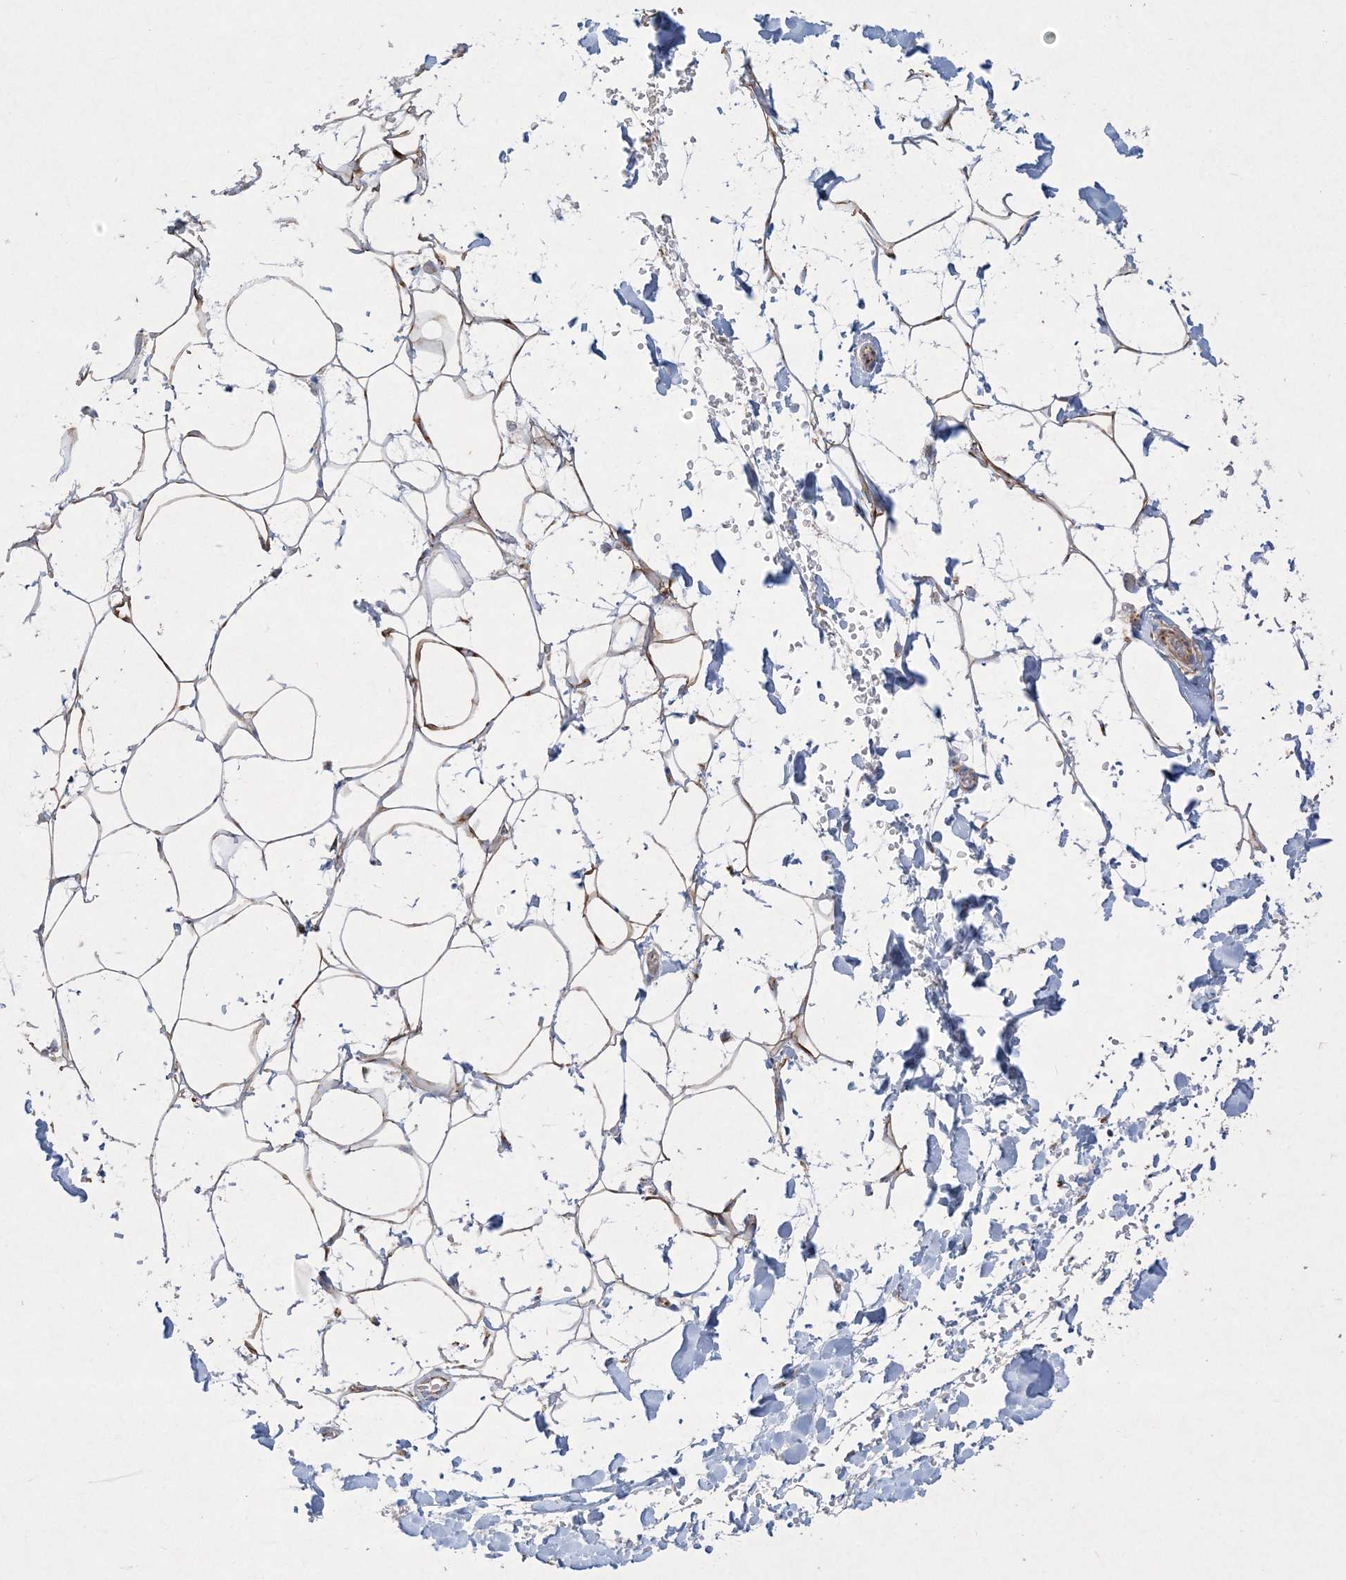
{"staining": {"intensity": "weak", "quantity": ">75%", "location": "cytoplasmic/membranous"}, "tissue": "adipose tissue", "cell_type": "Adipocytes", "image_type": "normal", "snomed": [{"axis": "morphology", "description": "Normal tissue, NOS"}, {"axis": "topography", "description": "Breast"}], "caption": "Normal adipose tissue demonstrates weak cytoplasmic/membranous expression in about >75% of adipocytes (DAB = brown stain, brightfield microscopy at high magnification)..", "gene": "BEND4", "patient": {"sex": "female", "age": 26}}